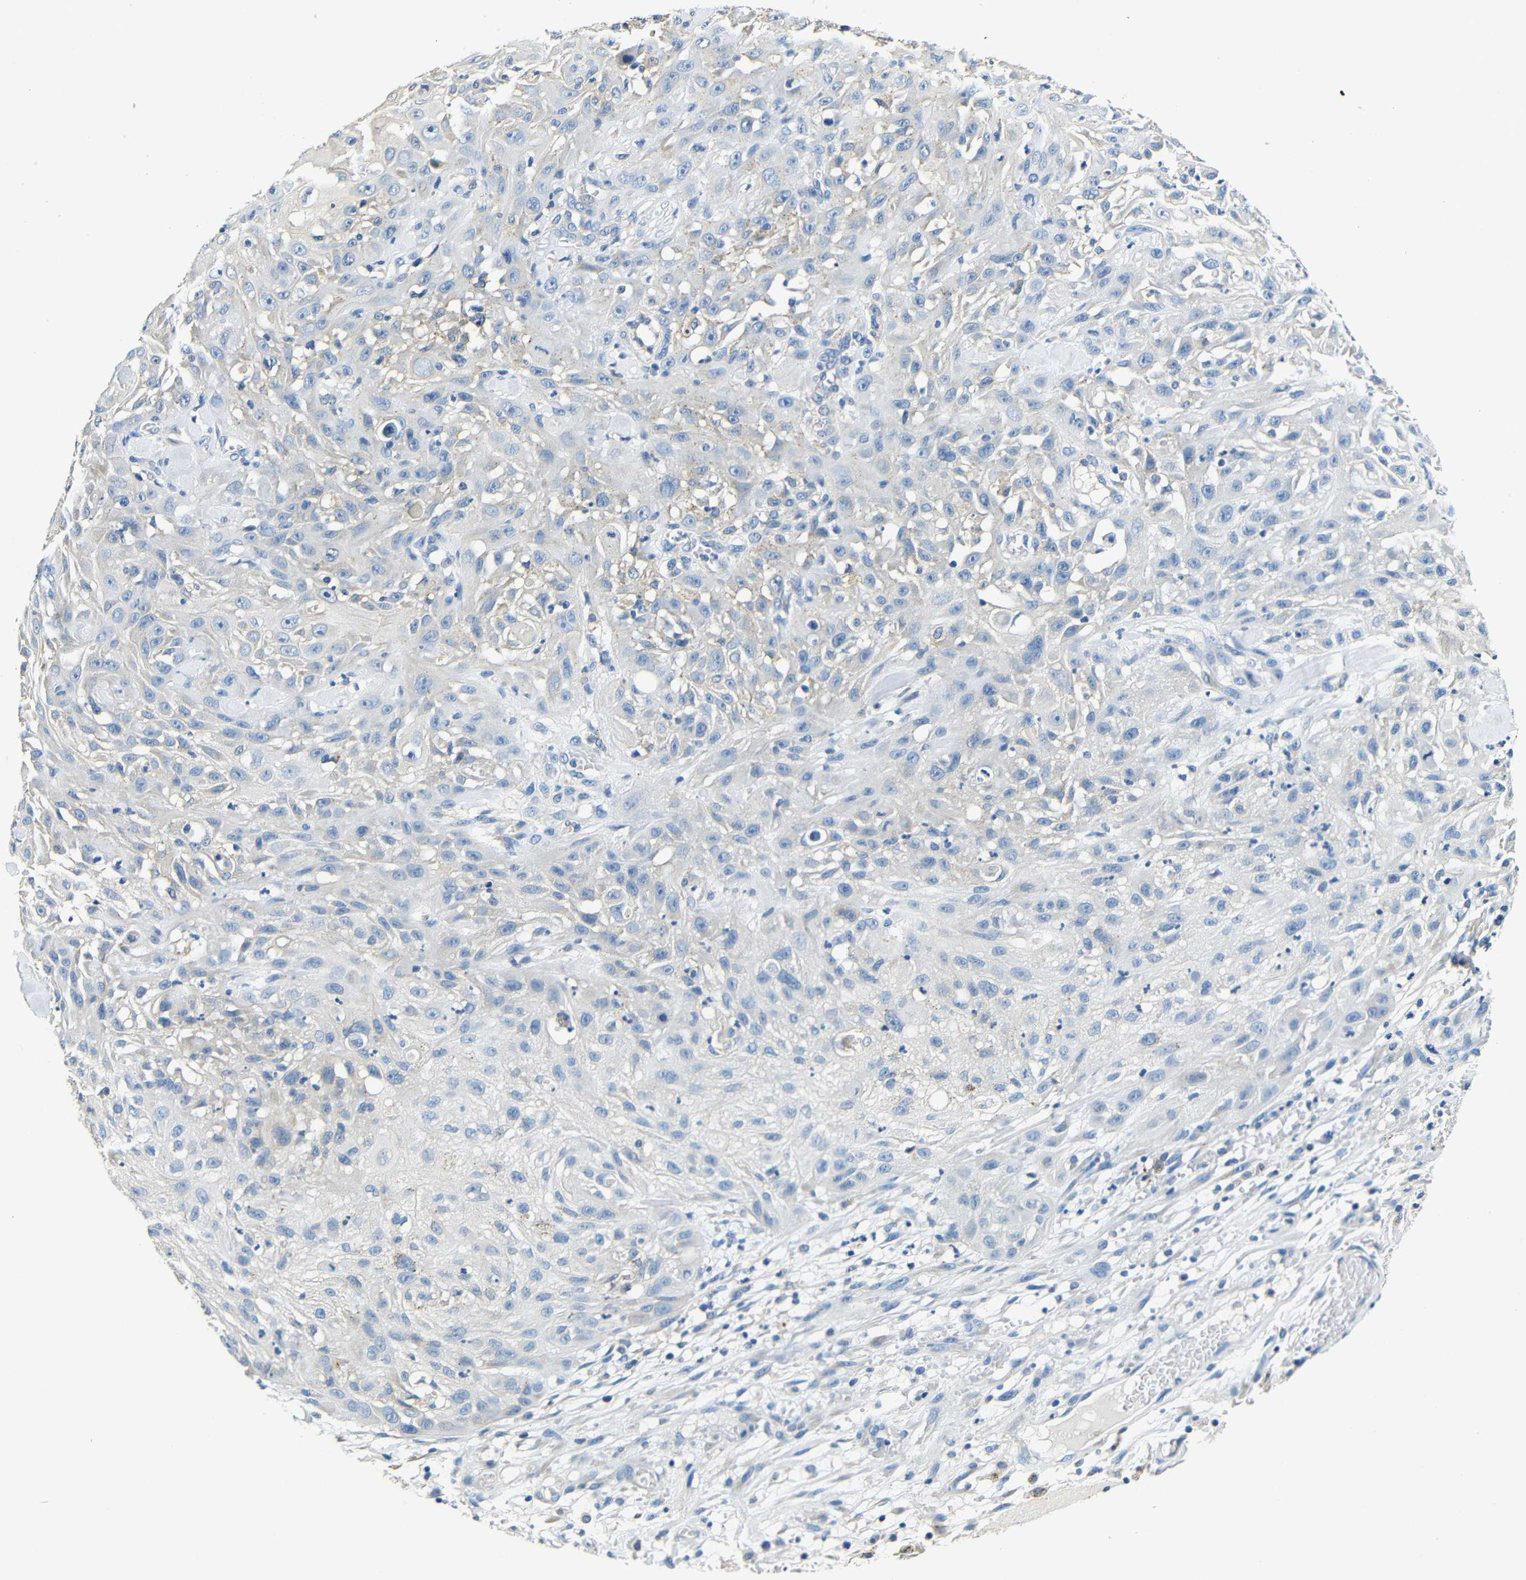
{"staining": {"intensity": "negative", "quantity": "none", "location": "none"}, "tissue": "skin cancer", "cell_type": "Tumor cells", "image_type": "cancer", "snomed": [{"axis": "morphology", "description": "Squamous cell carcinoma, NOS"}, {"axis": "topography", "description": "Skin"}], "caption": "Protein analysis of skin cancer (squamous cell carcinoma) demonstrates no significant positivity in tumor cells. (DAB immunohistochemistry (IHC), high magnification).", "gene": "FMO5", "patient": {"sex": "male", "age": 75}}